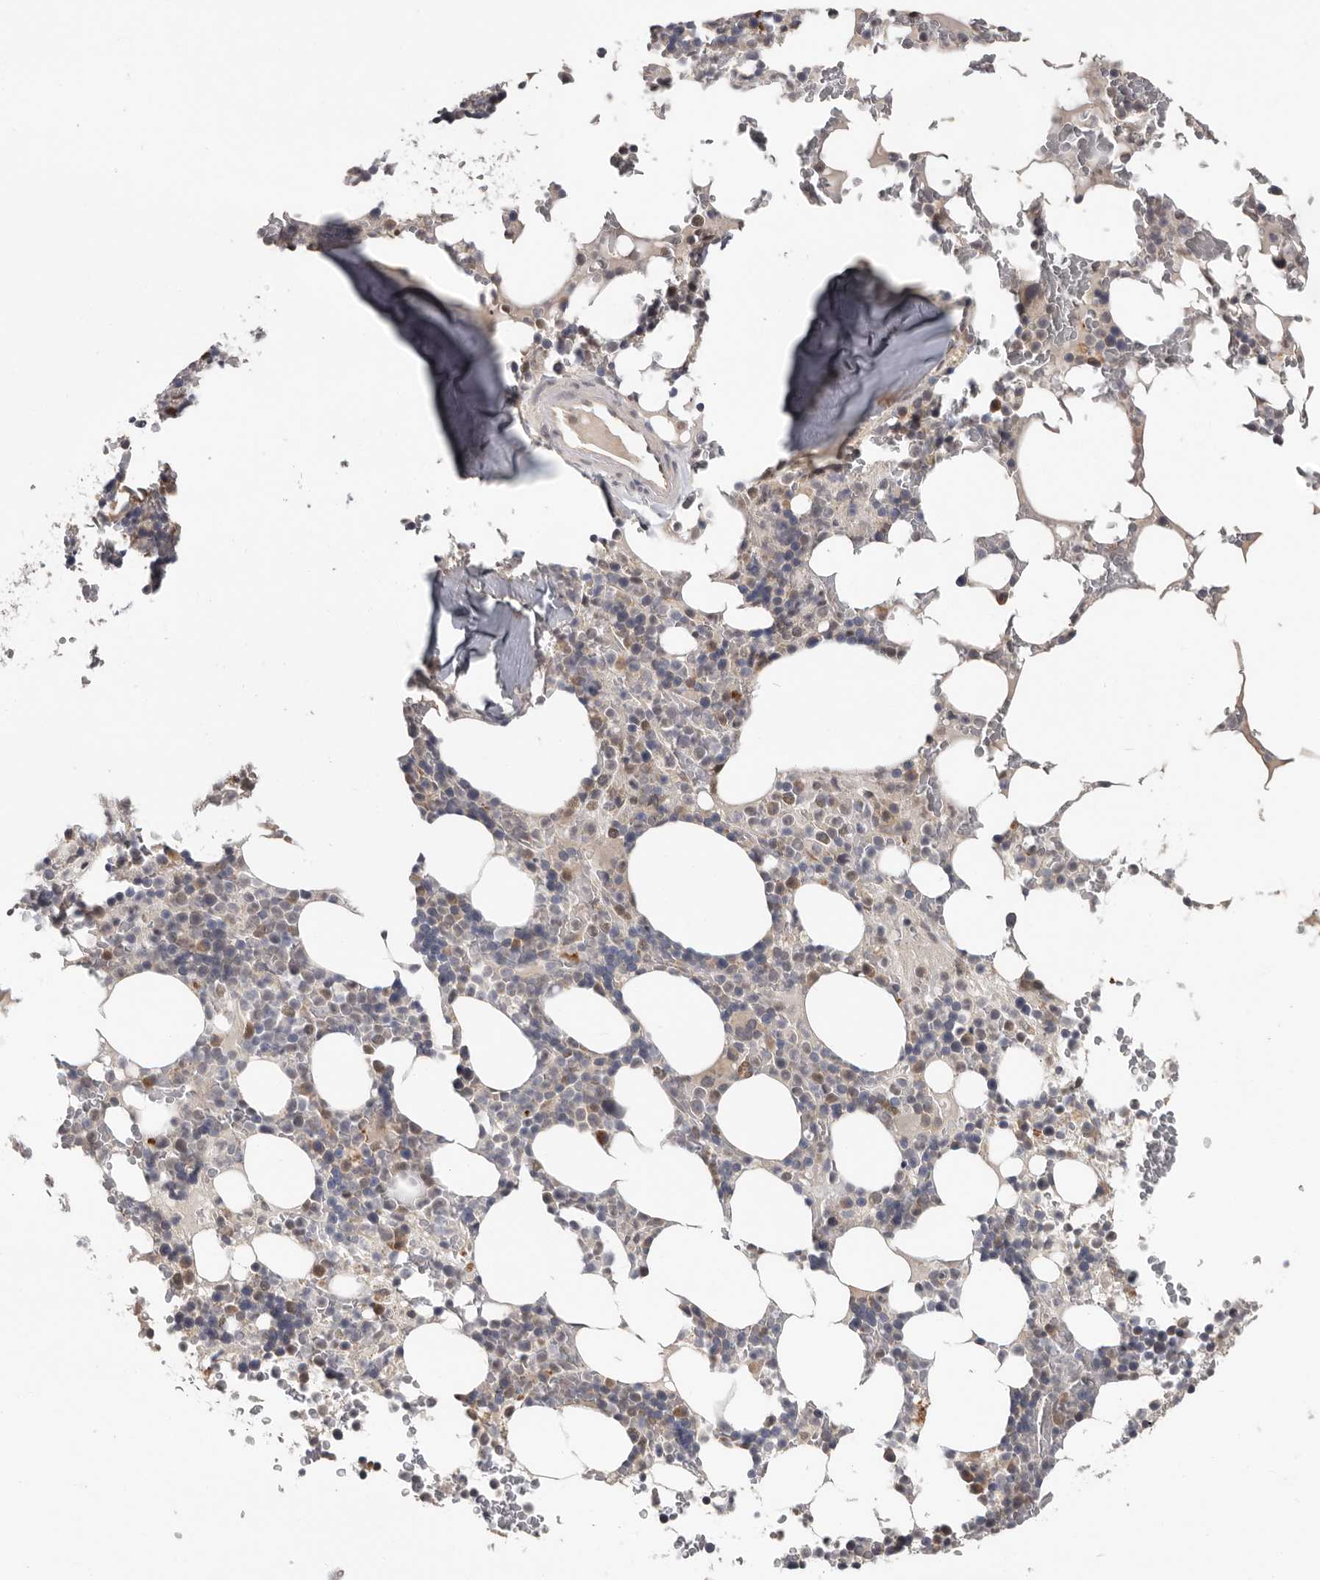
{"staining": {"intensity": "moderate", "quantity": "<25%", "location": "cytoplasmic/membranous"}, "tissue": "bone marrow", "cell_type": "Hematopoietic cells", "image_type": "normal", "snomed": [{"axis": "morphology", "description": "Normal tissue, NOS"}, {"axis": "topography", "description": "Bone marrow"}], "caption": "Protein expression analysis of unremarkable bone marrow demonstrates moderate cytoplasmic/membranous positivity in about <25% of hematopoietic cells.", "gene": "MTF1", "patient": {"sex": "male", "age": 58}}